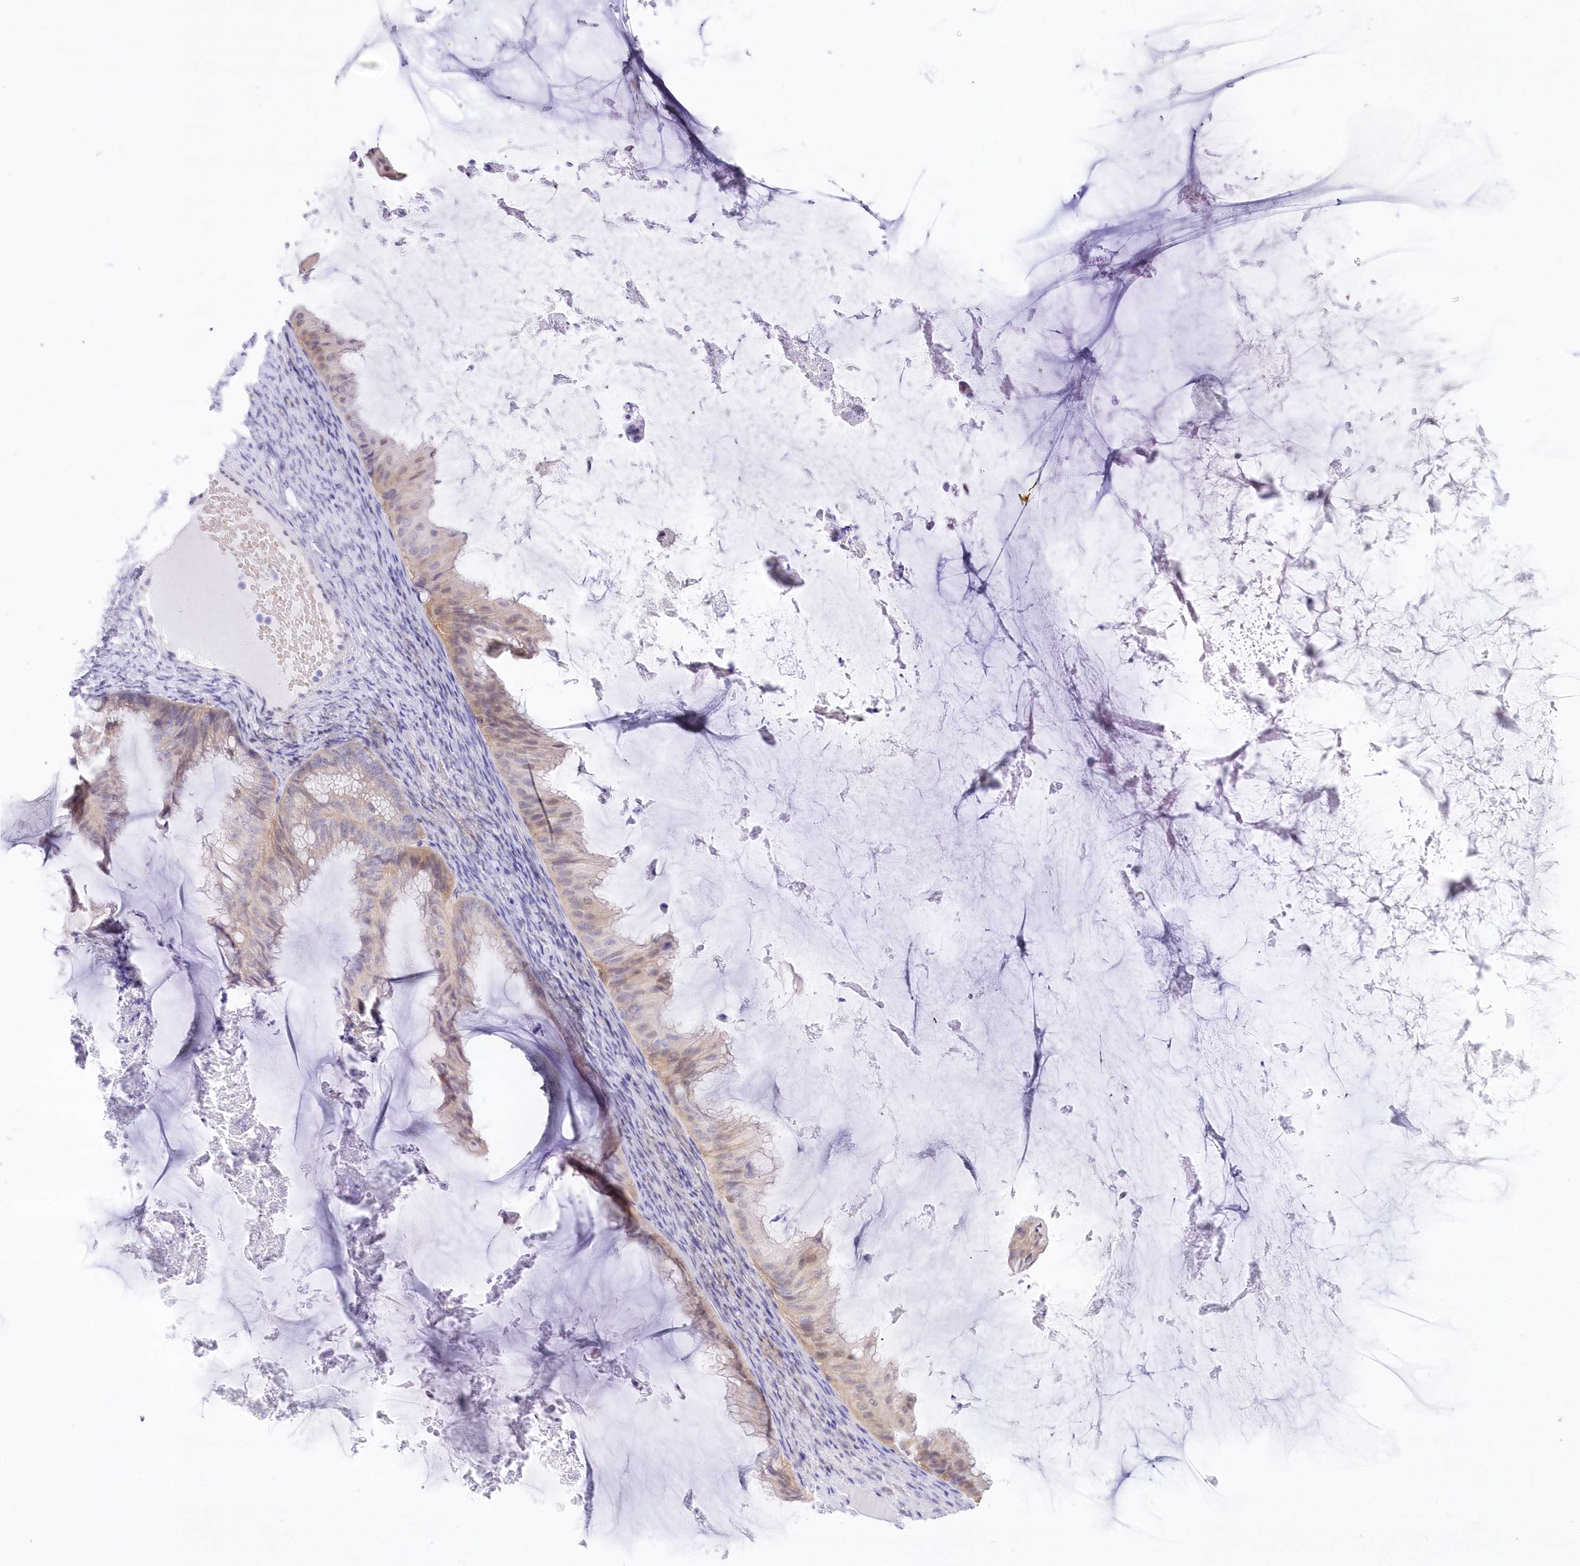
{"staining": {"intensity": "weak", "quantity": "25%-75%", "location": "cytoplasmic/membranous"}, "tissue": "ovarian cancer", "cell_type": "Tumor cells", "image_type": "cancer", "snomed": [{"axis": "morphology", "description": "Cystadenocarcinoma, mucinous, NOS"}, {"axis": "topography", "description": "Ovary"}], "caption": "A low amount of weak cytoplasmic/membranous staining is identified in approximately 25%-75% of tumor cells in ovarian cancer (mucinous cystadenocarcinoma) tissue.", "gene": "UBA6", "patient": {"sex": "female", "age": 61}}